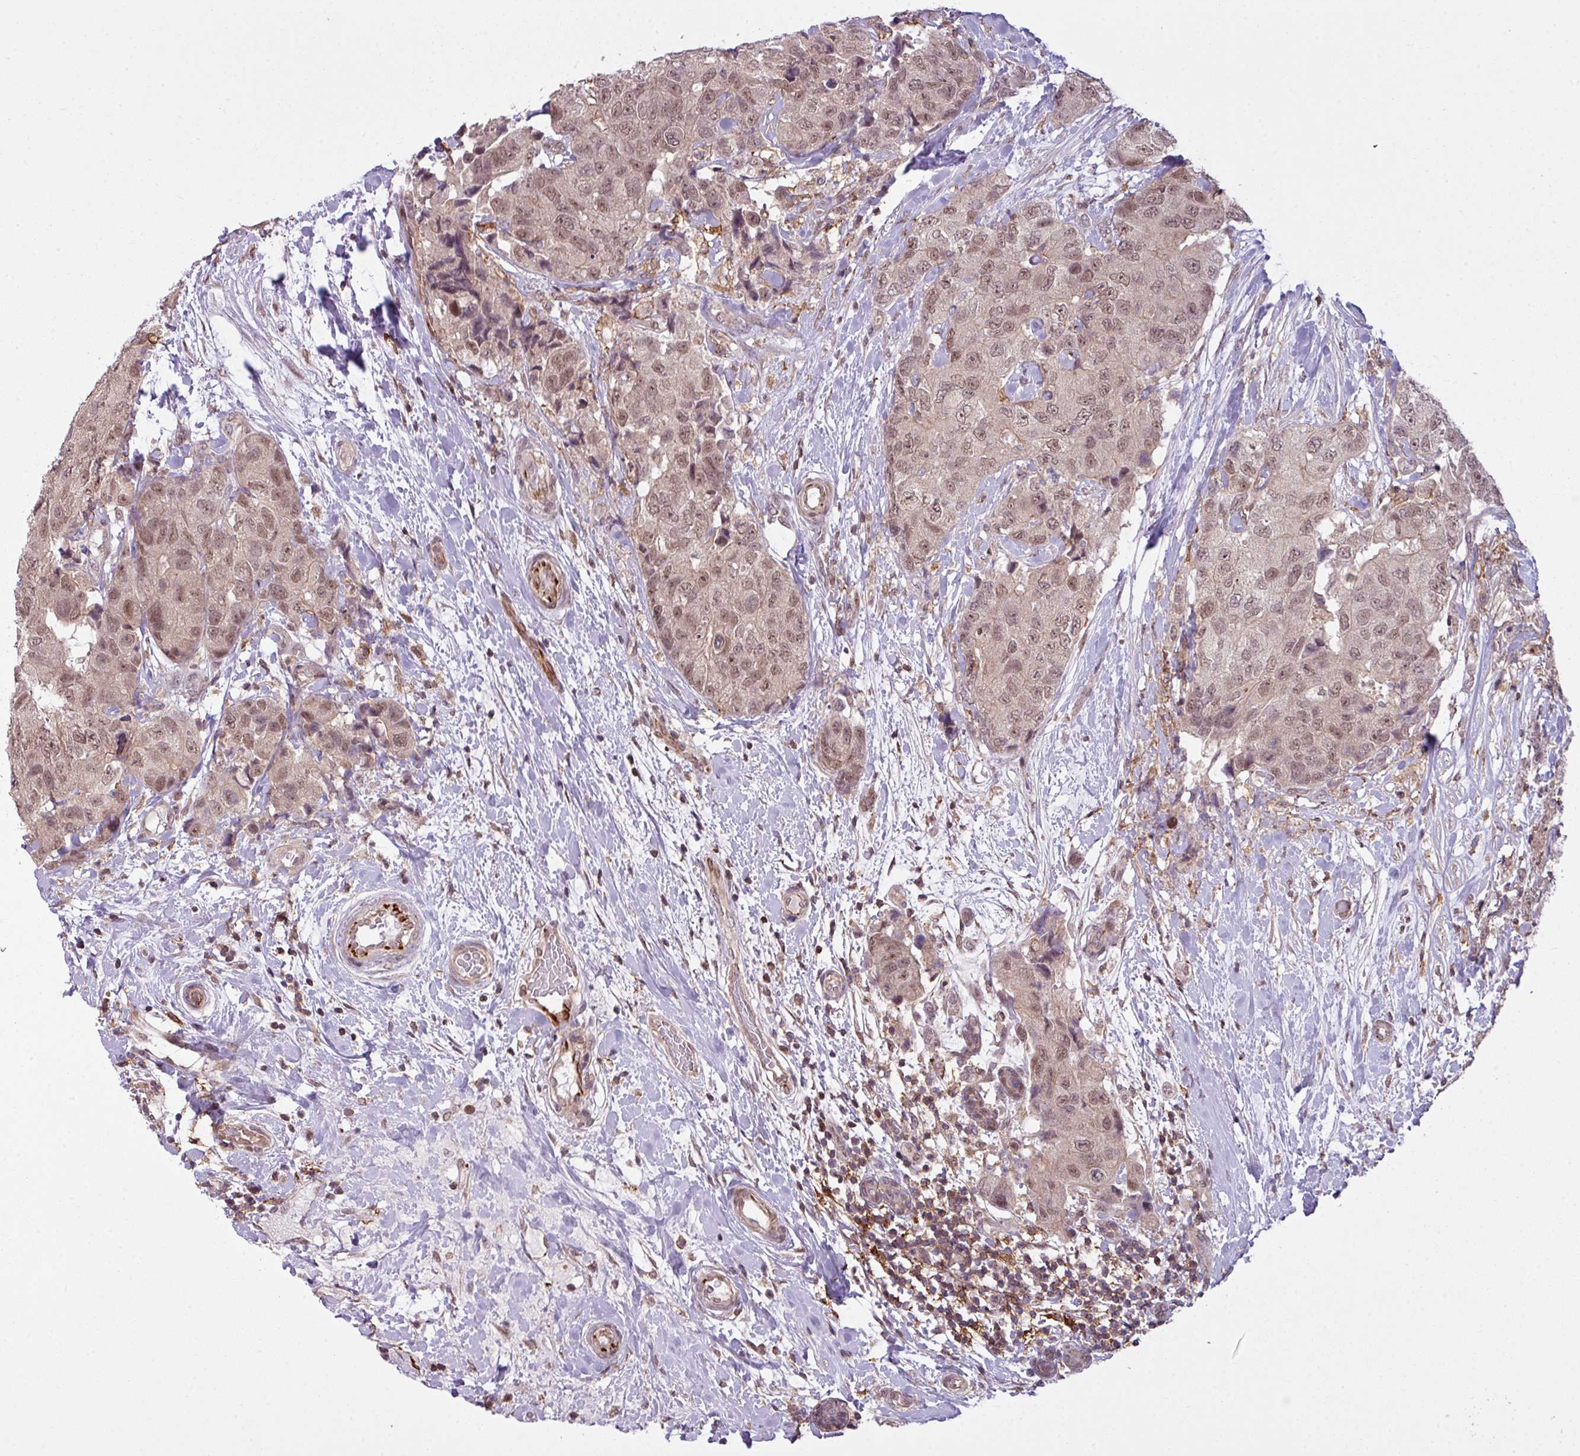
{"staining": {"intensity": "weak", "quantity": ">75%", "location": "nuclear"}, "tissue": "breast cancer", "cell_type": "Tumor cells", "image_type": "cancer", "snomed": [{"axis": "morphology", "description": "Duct carcinoma"}, {"axis": "topography", "description": "Breast"}], "caption": "Immunohistochemistry (IHC) photomicrograph of infiltrating ductal carcinoma (breast) stained for a protein (brown), which shows low levels of weak nuclear staining in approximately >75% of tumor cells.", "gene": "ZC2HC1C", "patient": {"sex": "female", "age": 62}}